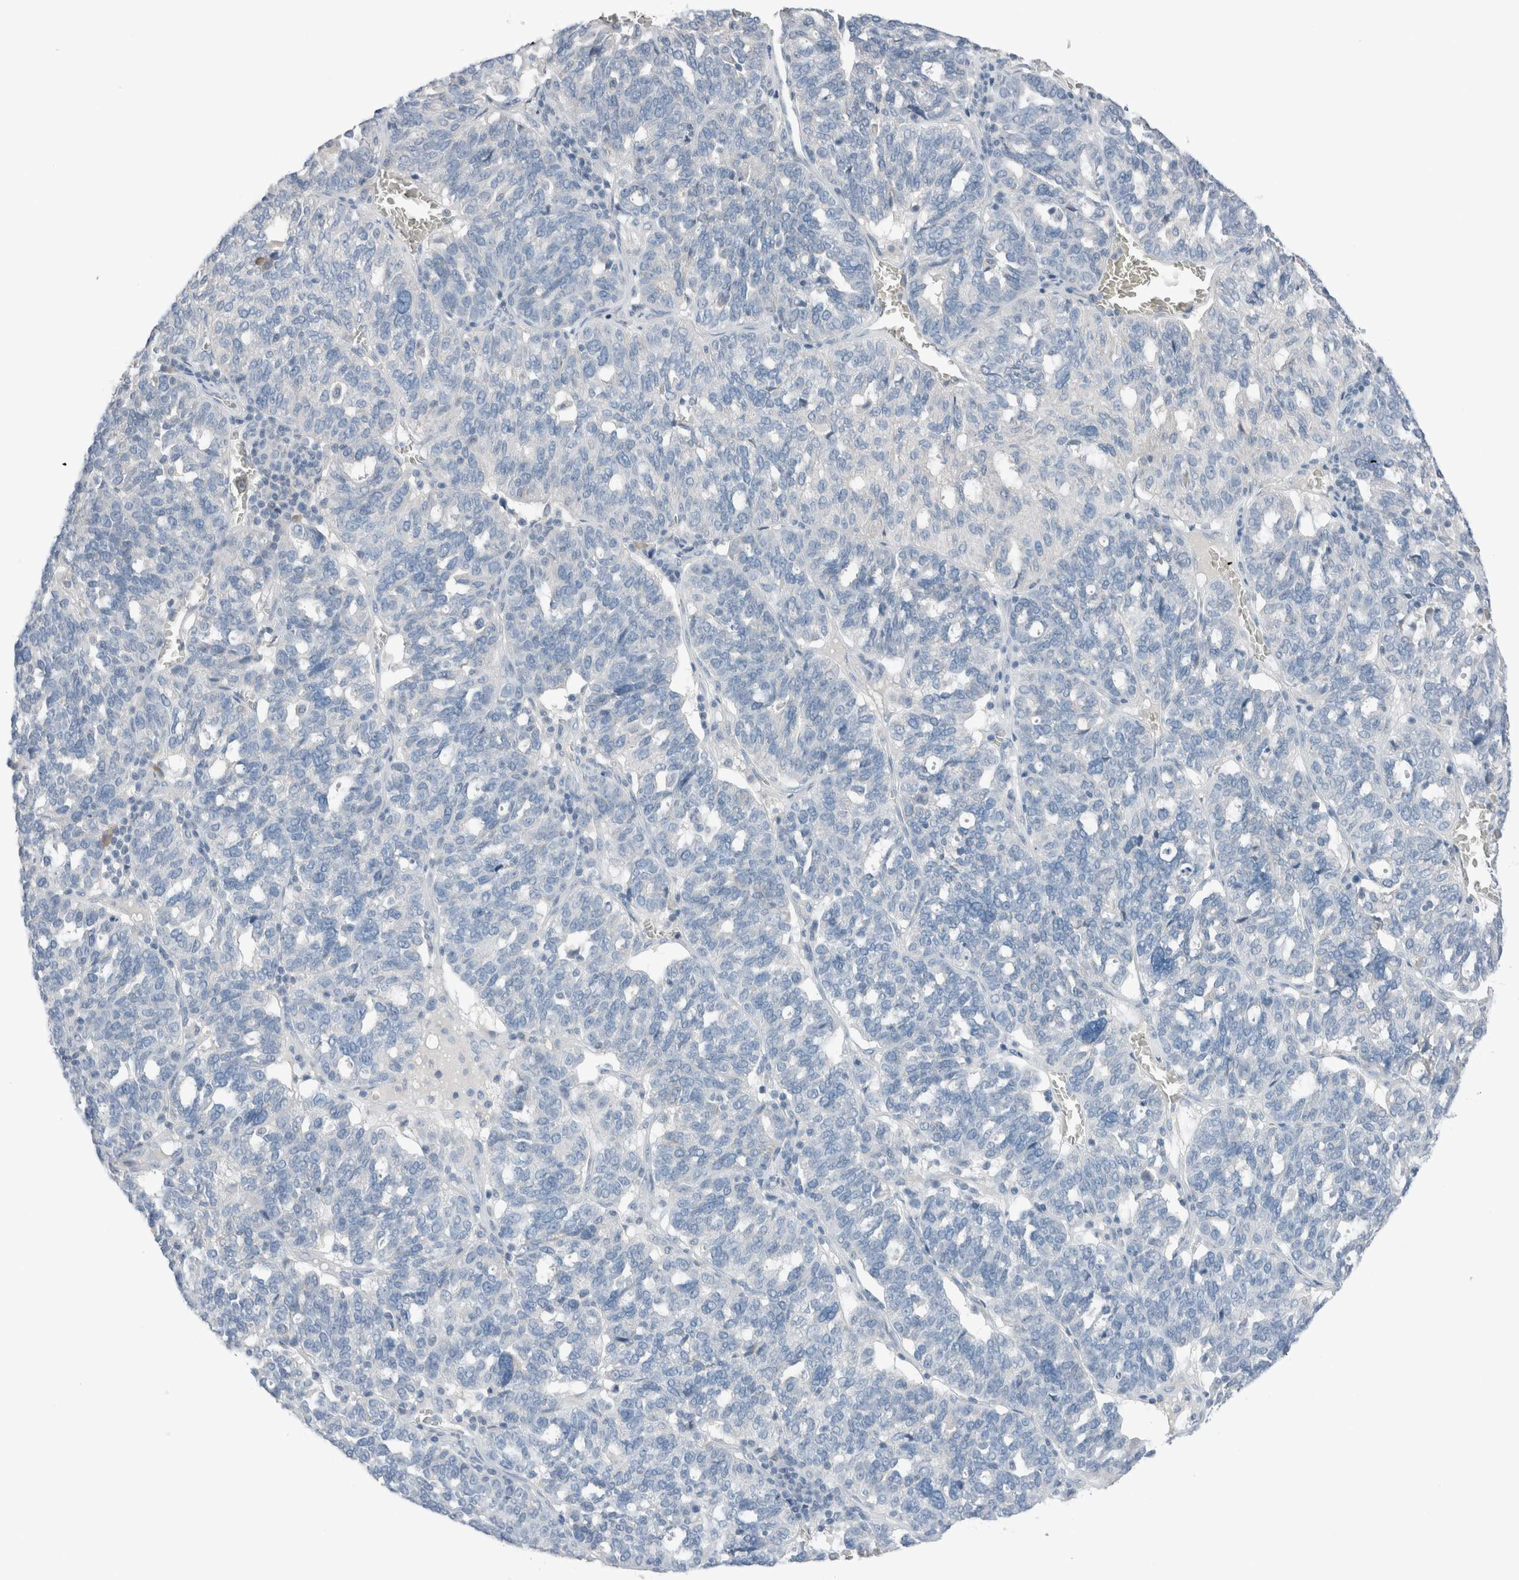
{"staining": {"intensity": "negative", "quantity": "none", "location": "none"}, "tissue": "ovarian cancer", "cell_type": "Tumor cells", "image_type": "cancer", "snomed": [{"axis": "morphology", "description": "Cystadenocarcinoma, serous, NOS"}, {"axis": "topography", "description": "Ovary"}], "caption": "Immunohistochemistry (IHC) of human ovarian serous cystadenocarcinoma shows no expression in tumor cells.", "gene": "DUOX1", "patient": {"sex": "female", "age": 59}}